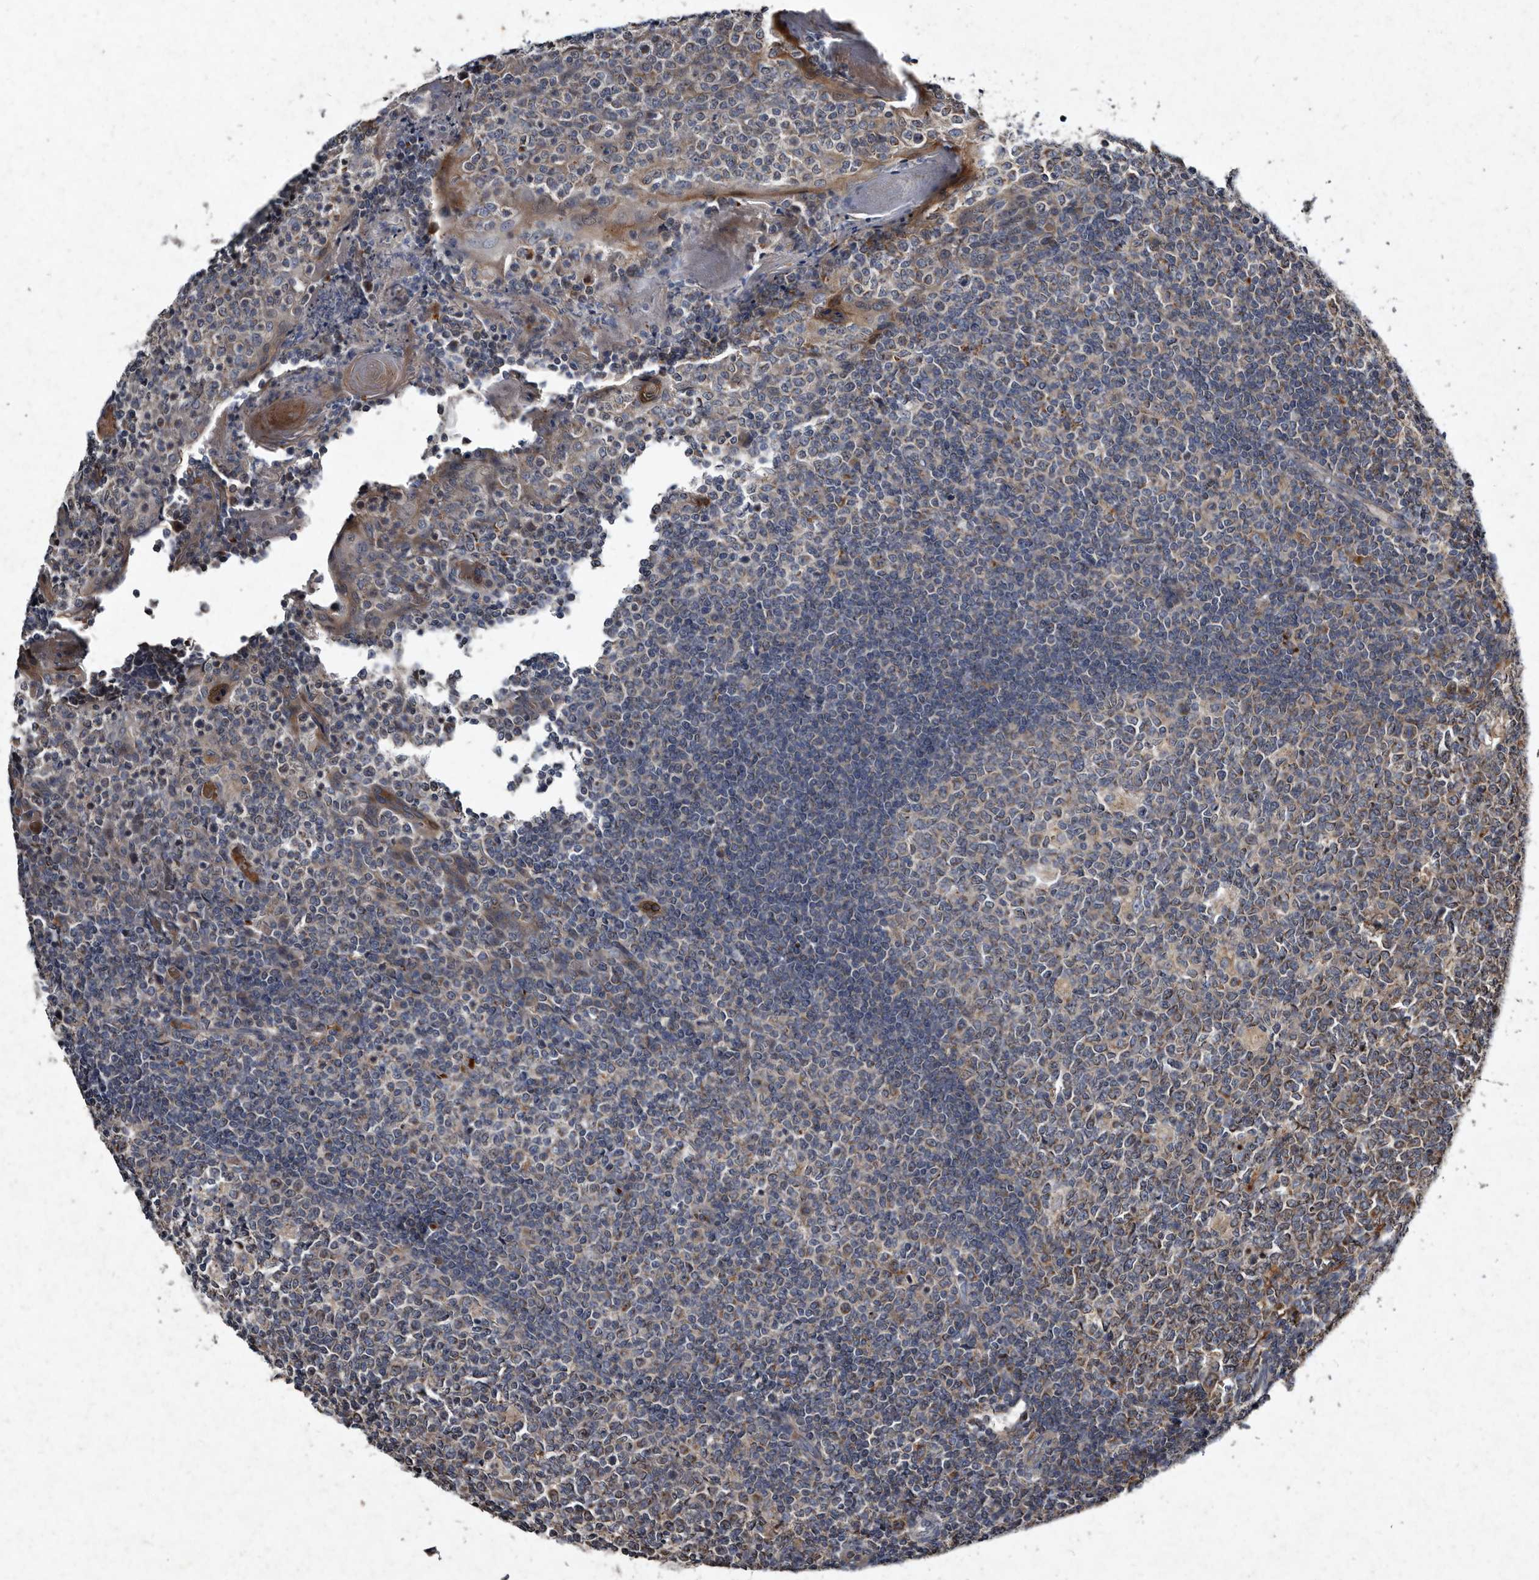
{"staining": {"intensity": "weak", "quantity": "<25%", "location": "cytoplasmic/membranous"}, "tissue": "tonsil", "cell_type": "Germinal center cells", "image_type": "normal", "snomed": [{"axis": "morphology", "description": "Normal tissue, NOS"}, {"axis": "topography", "description": "Tonsil"}], "caption": "Immunohistochemical staining of unremarkable tonsil shows no significant positivity in germinal center cells. (DAB (3,3'-diaminobenzidine) immunohistochemistry visualized using brightfield microscopy, high magnification).", "gene": "YPEL1", "patient": {"sex": "female", "age": 19}}